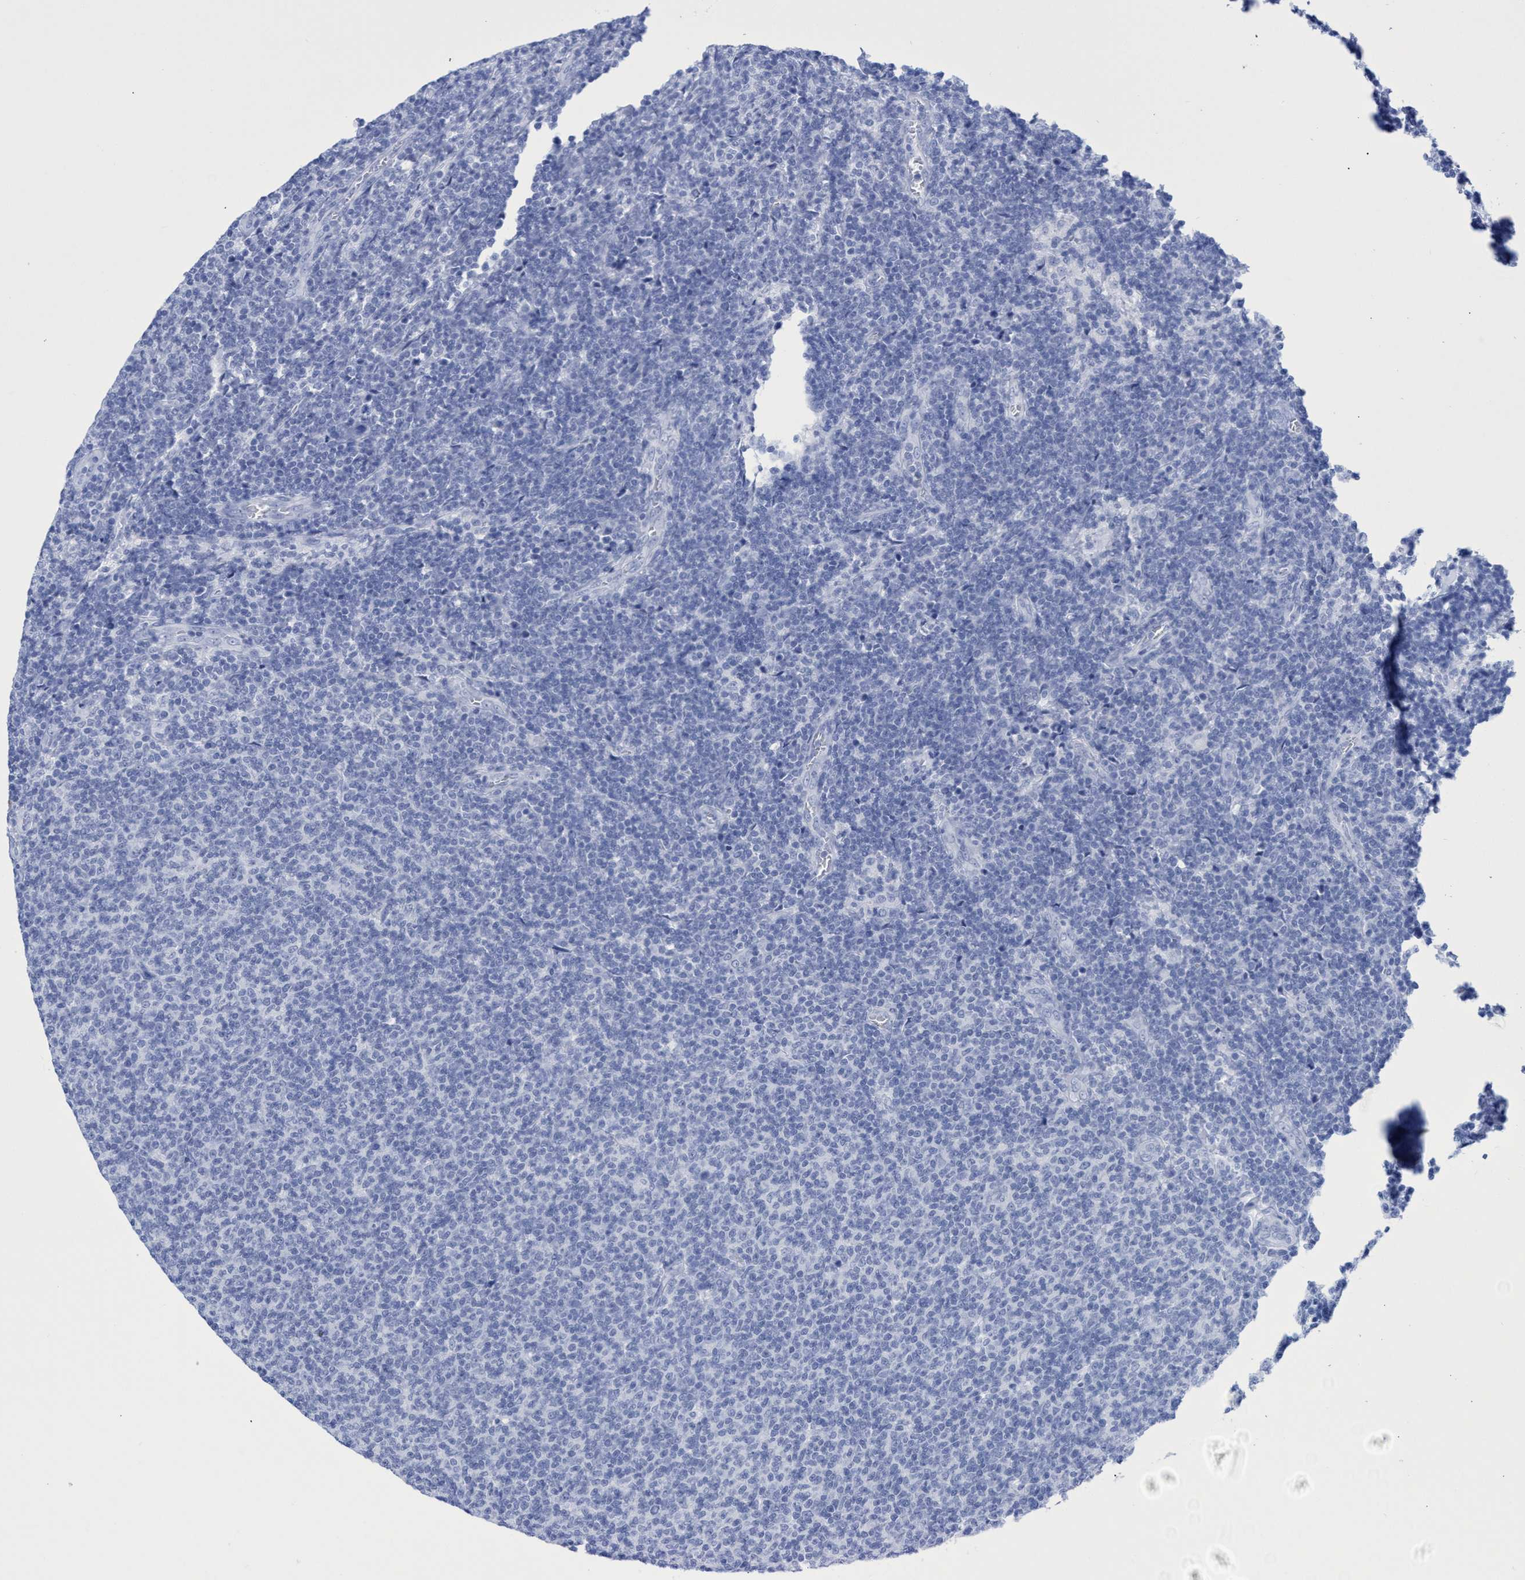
{"staining": {"intensity": "negative", "quantity": "none", "location": "none"}, "tissue": "lymphoma", "cell_type": "Tumor cells", "image_type": "cancer", "snomed": [{"axis": "morphology", "description": "Malignant lymphoma, non-Hodgkin's type, Low grade"}, {"axis": "topography", "description": "Lymph node"}], "caption": "Protein analysis of low-grade malignant lymphoma, non-Hodgkin's type exhibits no significant positivity in tumor cells. (Immunohistochemistry, brightfield microscopy, high magnification).", "gene": "INSL6", "patient": {"sex": "male", "age": 66}}